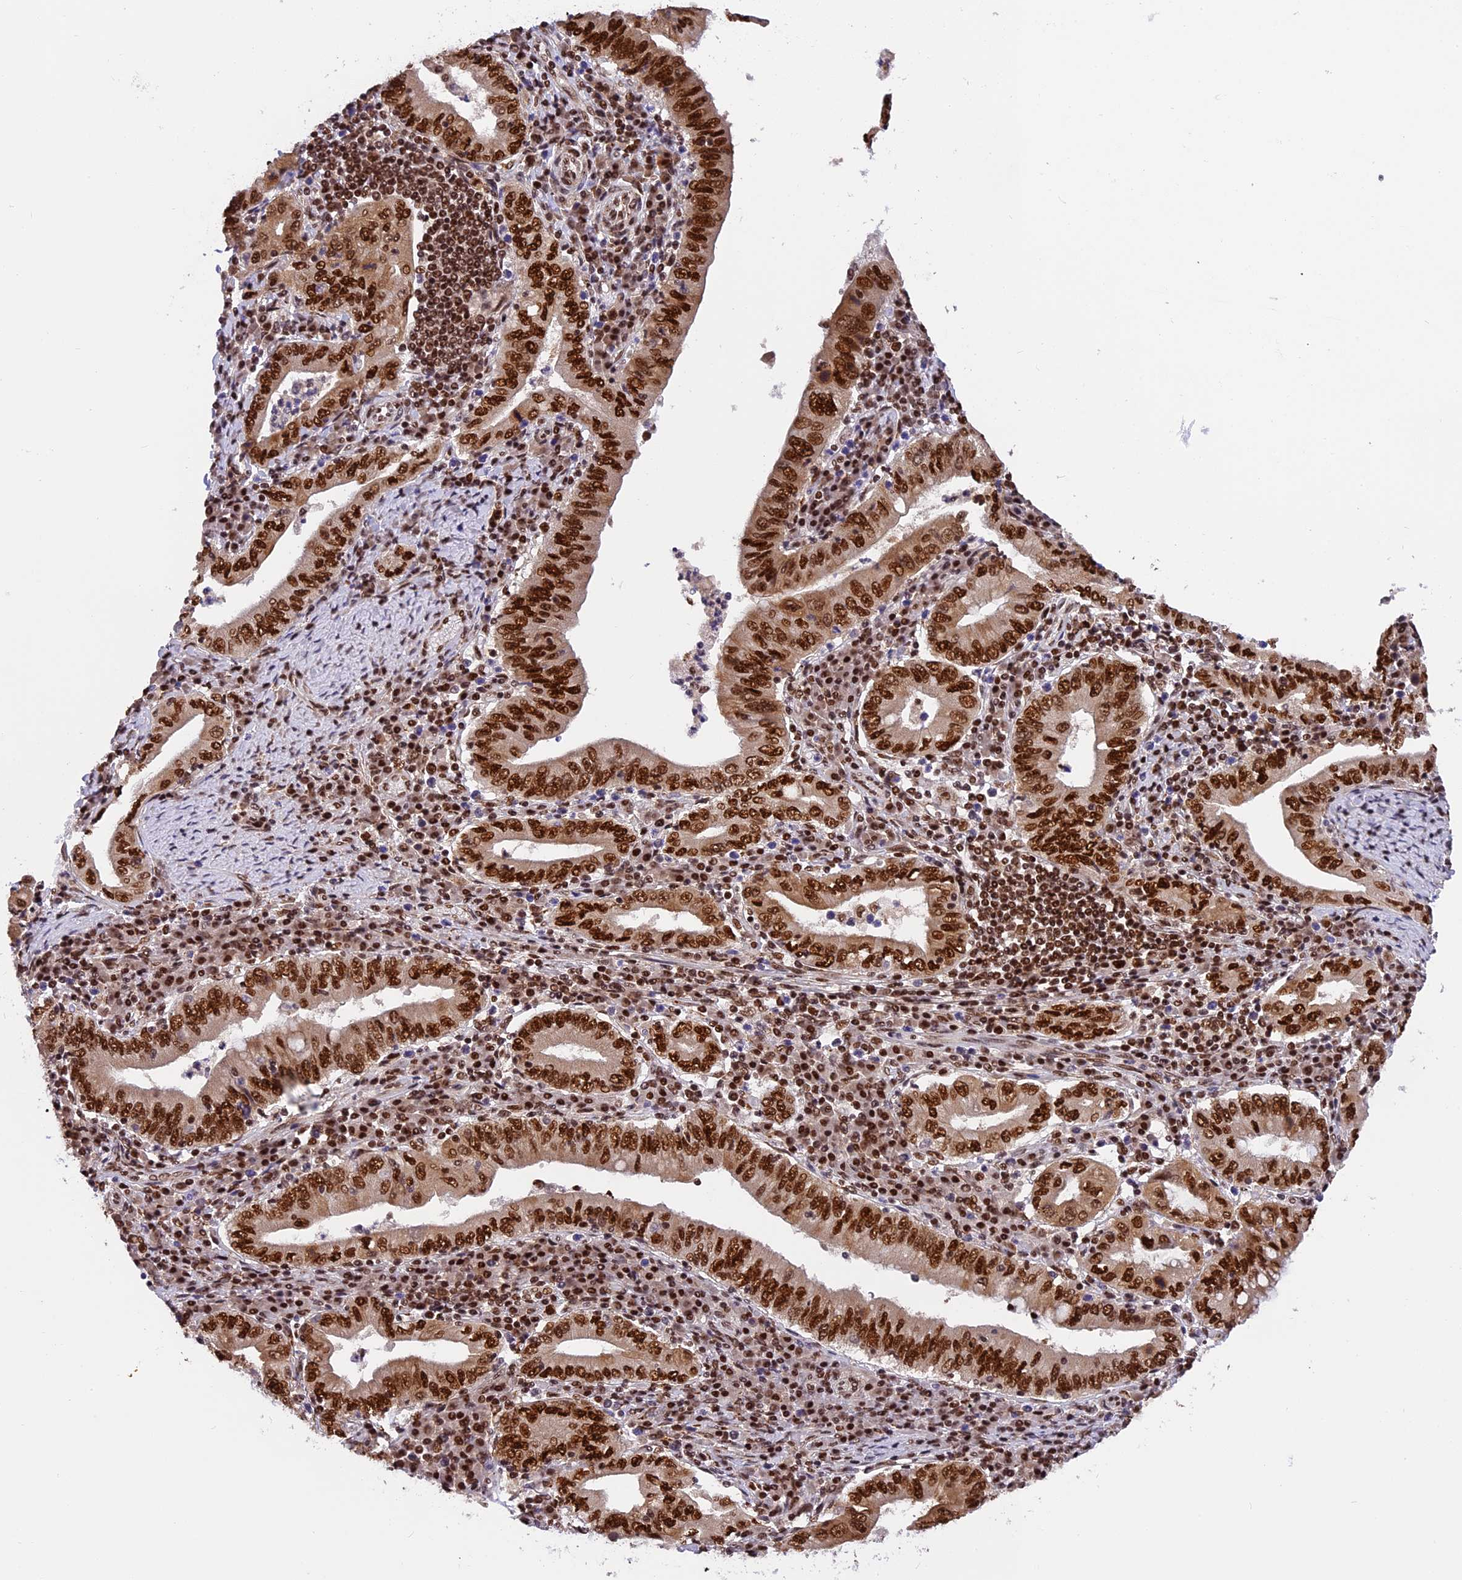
{"staining": {"intensity": "strong", "quantity": ">75%", "location": "nuclear"}, "tissue": "stomach cancer", "cell_type": "Tumor cells", "image_type": "cancer", "snomed": [{"axis": "morphology", "description": "Normal tissue, NOS"}, {"axis": "morphology", "description": "Adenocarcinoma, NOS"}, {"axis": "topography", "description": "Esophagus"}, {"axis": "topography", "description": "Stomach, upper"}, {"axis": "topography", "description": "Peripheral nerve tissue"}], "caption": "High-magnification brightfield microscopy of adenocarcinoma (stomach) stained with DAB (brown) and counterstained with hematoxylin (blue). tumor cells exhibit strong nuclear staining is present in about>75% of cells.", "gene": "RAMAC", "patient": {"sex": "male", "age": 62}}